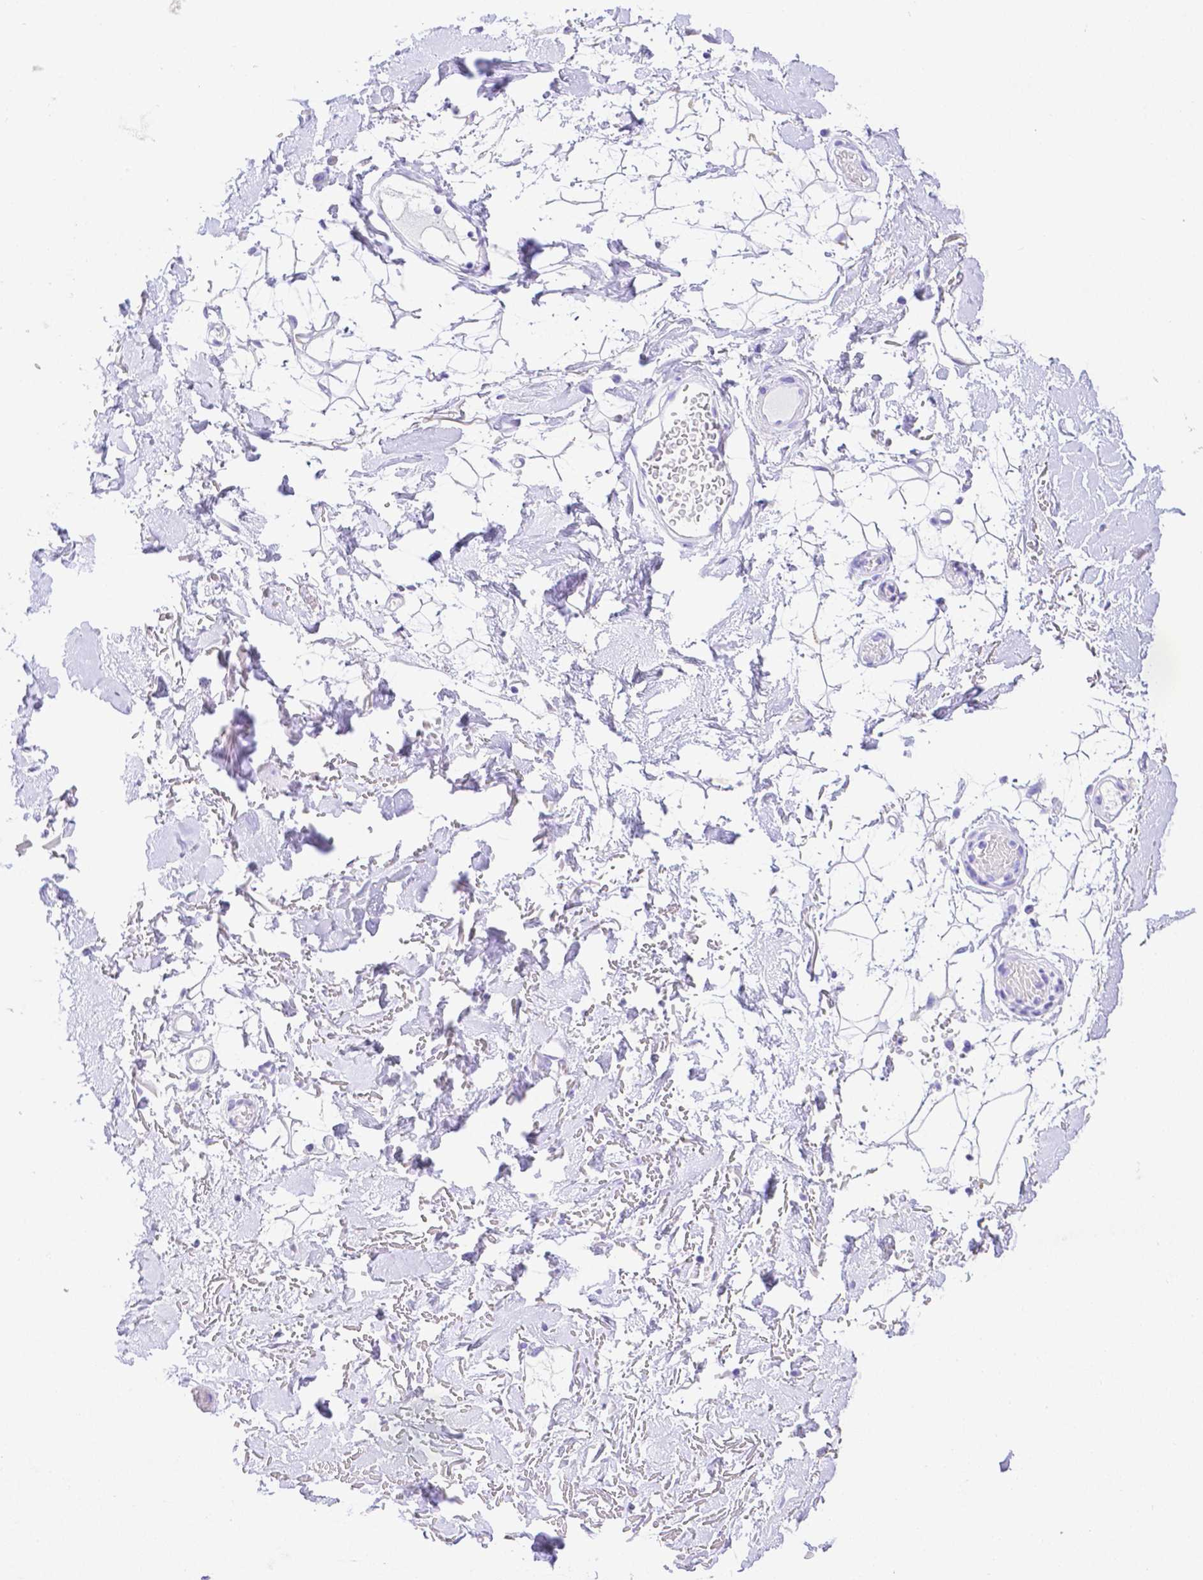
{"staining": {"intensity": "negative", "quantity": "none", "location": "none"}, "tissue": "adipose tissue", "cell_type": "Adipocytes", "image_type": "normal", "snomed": [{"axis": "morphology", "description": "Normal tissue, NOS"}, {"axis": "topography", "description": "Anal"}, {"axis": "topography", "description": "Peripheral nerve tissue"}], "caption": "IHC of benign human adipose tissue displays no positivity in adipocytes. (DAB immunohistochemistry (IHC), high magnification).", "gene": "SMR3A", "patient": {"sex": "male", "age": 78}}